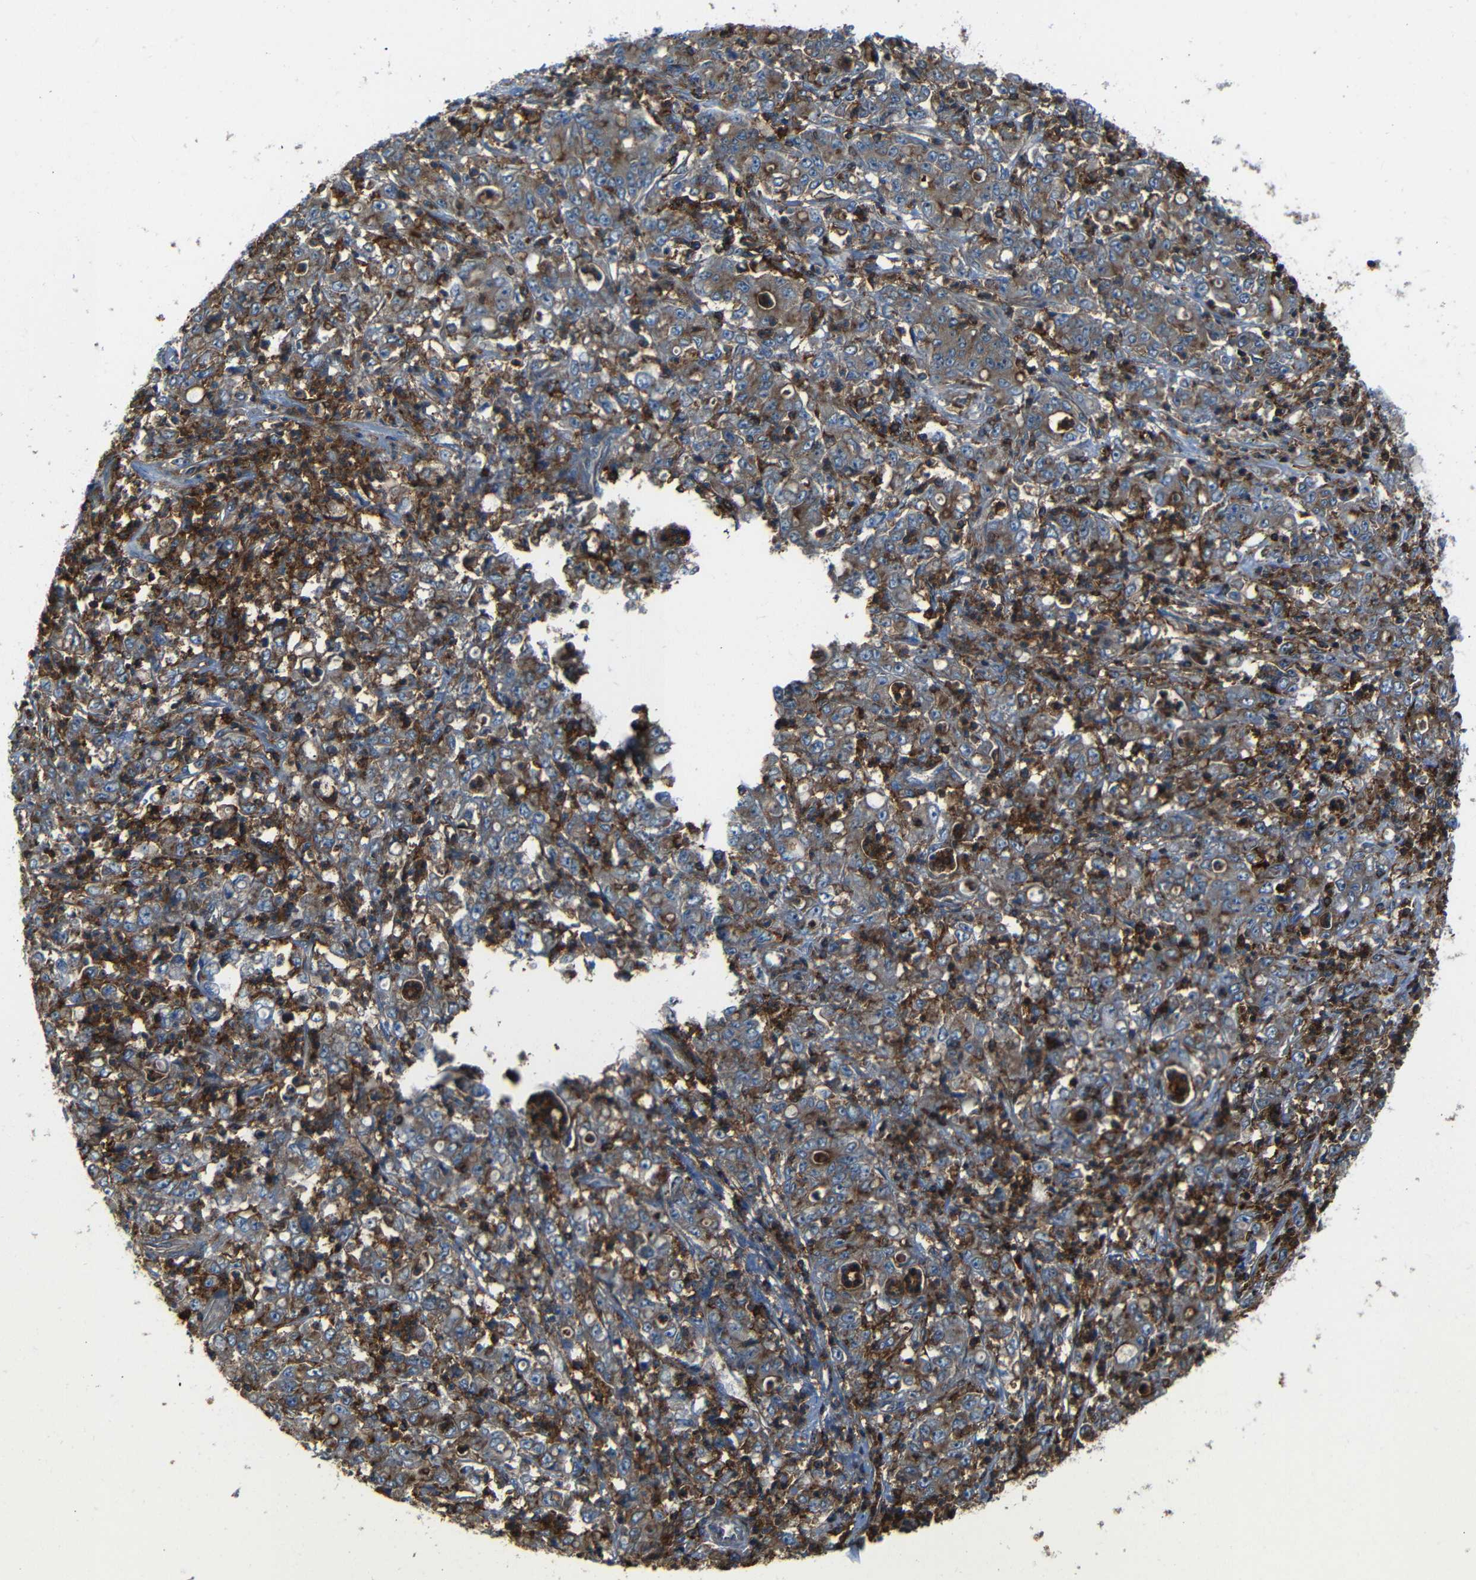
{"staining": {"intensity": "moderate", "quantity": ">75%", "location": "cytoplasmic/membranous"}, "tissue": "stomach cancer", "cell_type": "Tumor cells", "image_type": "cancer", "snomed": [{"axis": "morphology", "description": "Adenocarcinoma, NOS"}, {"axis": "topography", "description": "Stomach, lower"}], "caption": "This image displays stomach adenocarcinoma stained with immunohistochemistry to label a protein in brown. The cytoplasmic/membranous of tumor cells show moderate positivity for the protein. Nuclei are counter-stained blue.", "gene": "ADGRE5", "patient": {"sex": "female", "age": 71}}